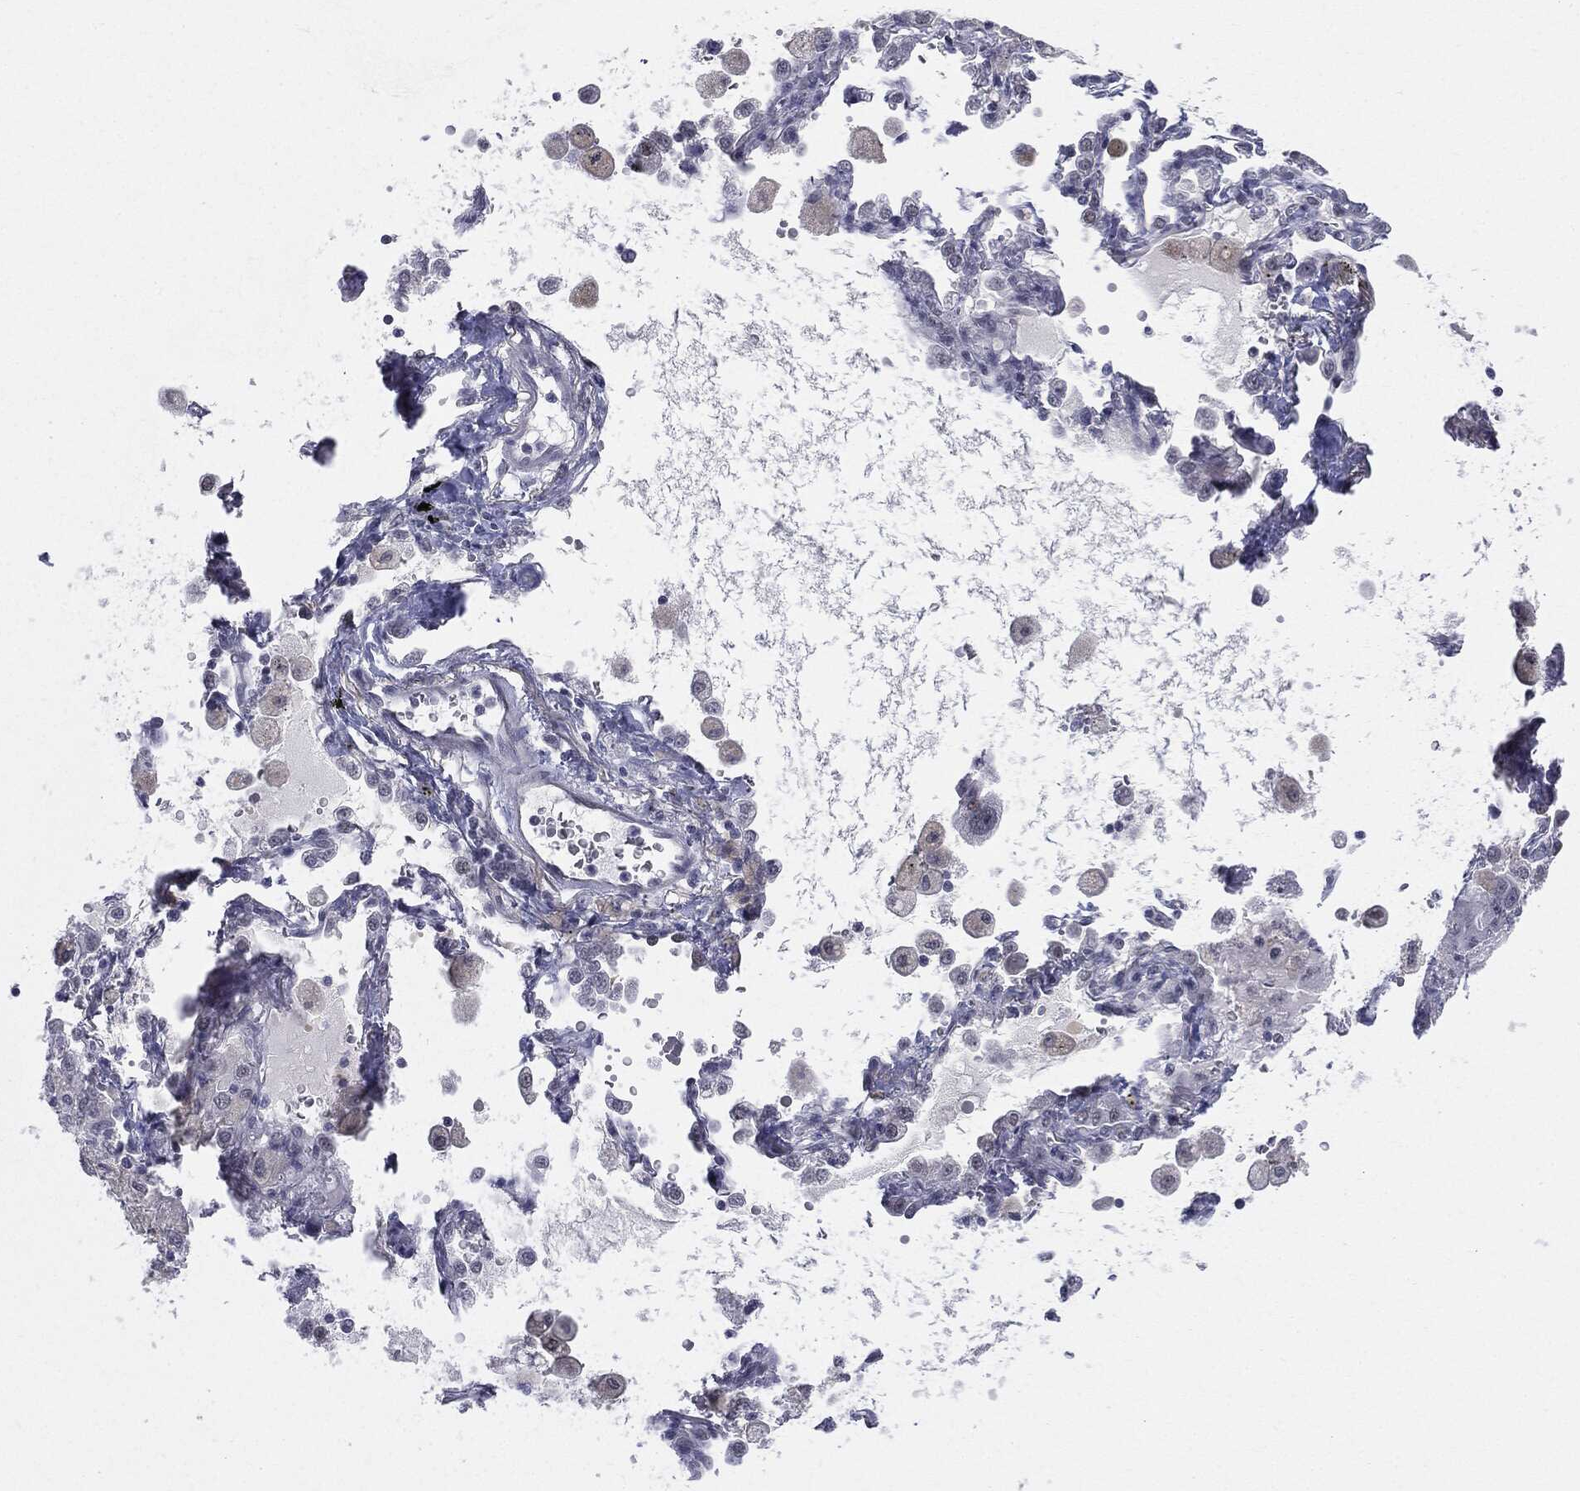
{"staining": {"intensity": "negative", "quantity": "none", "location": "none"}, "tissue": "lung cancer", "cell_type": "Tumor cells", "image_type": "cancer", "snomed": [{"axis": "morphology", "description": "Adenocarcinoma, NOS"}, {"axis": "topography", "description": "Lung"}], "caption": "DAB immunohistochemical staining of human lung cancer (adenocarcinoma) displays no significant expression in tumor cells.", "gene": "SLC5A5", "patient": {"sex": "female", "age": 61}}